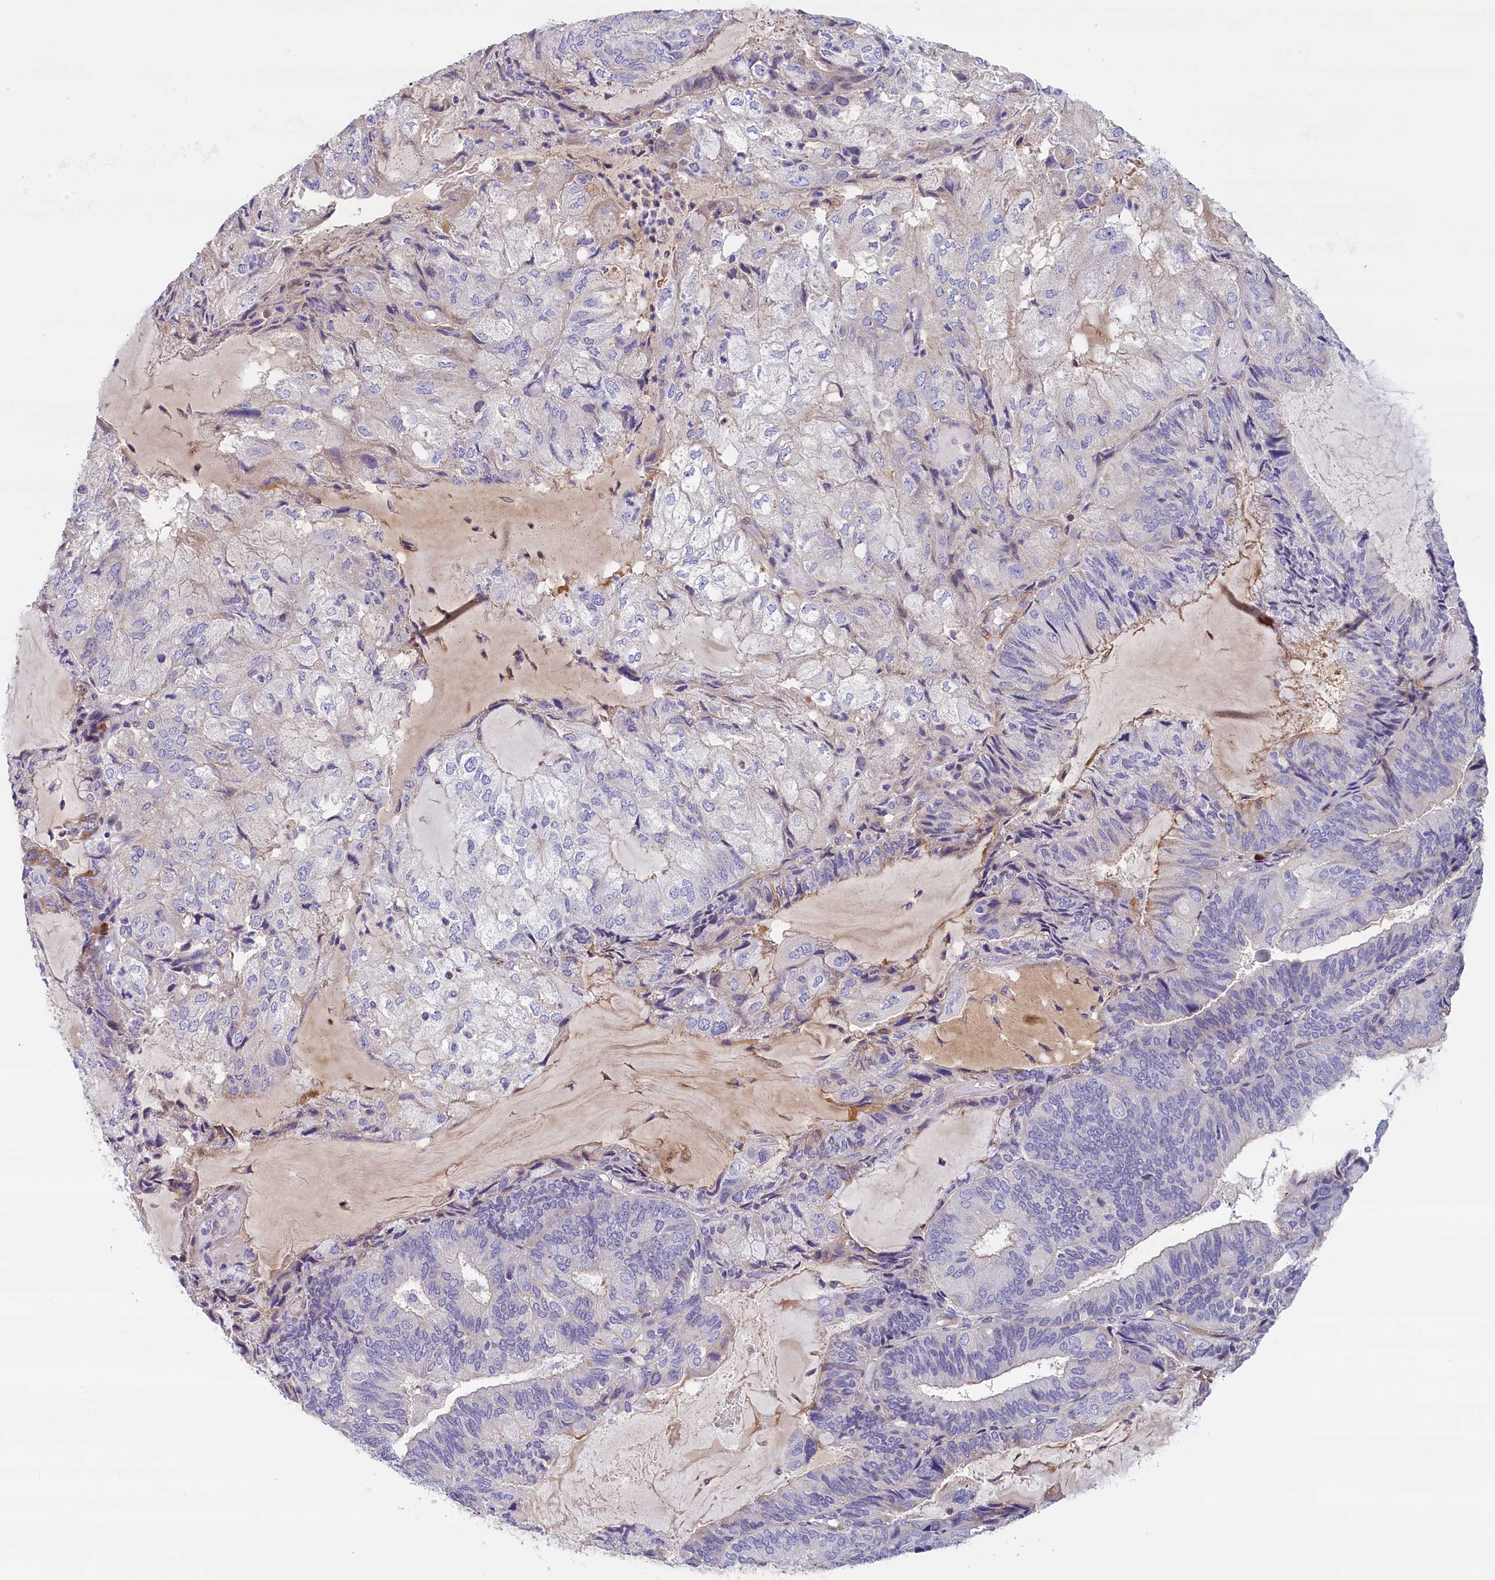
{"staining": {"intensity": "negative", "quantity": "none", "location": "none"}, "tissue": "endometrial cancer", "cell_type": "Tumor cells", "image_type": "cancer", "snomed": [{"axis": "morphology", "description": "Adenocarcinoma, NOS"}, {"axis": "topography", "description": "Endometrium"}], "caption": "Image shows no protein staining in tumor cells of endometrial cancer tissue. (DAB immunohistochemistry, high magnification).", "gene": "BCL2L13", "patient": {"sex": "female", "age": 81}}